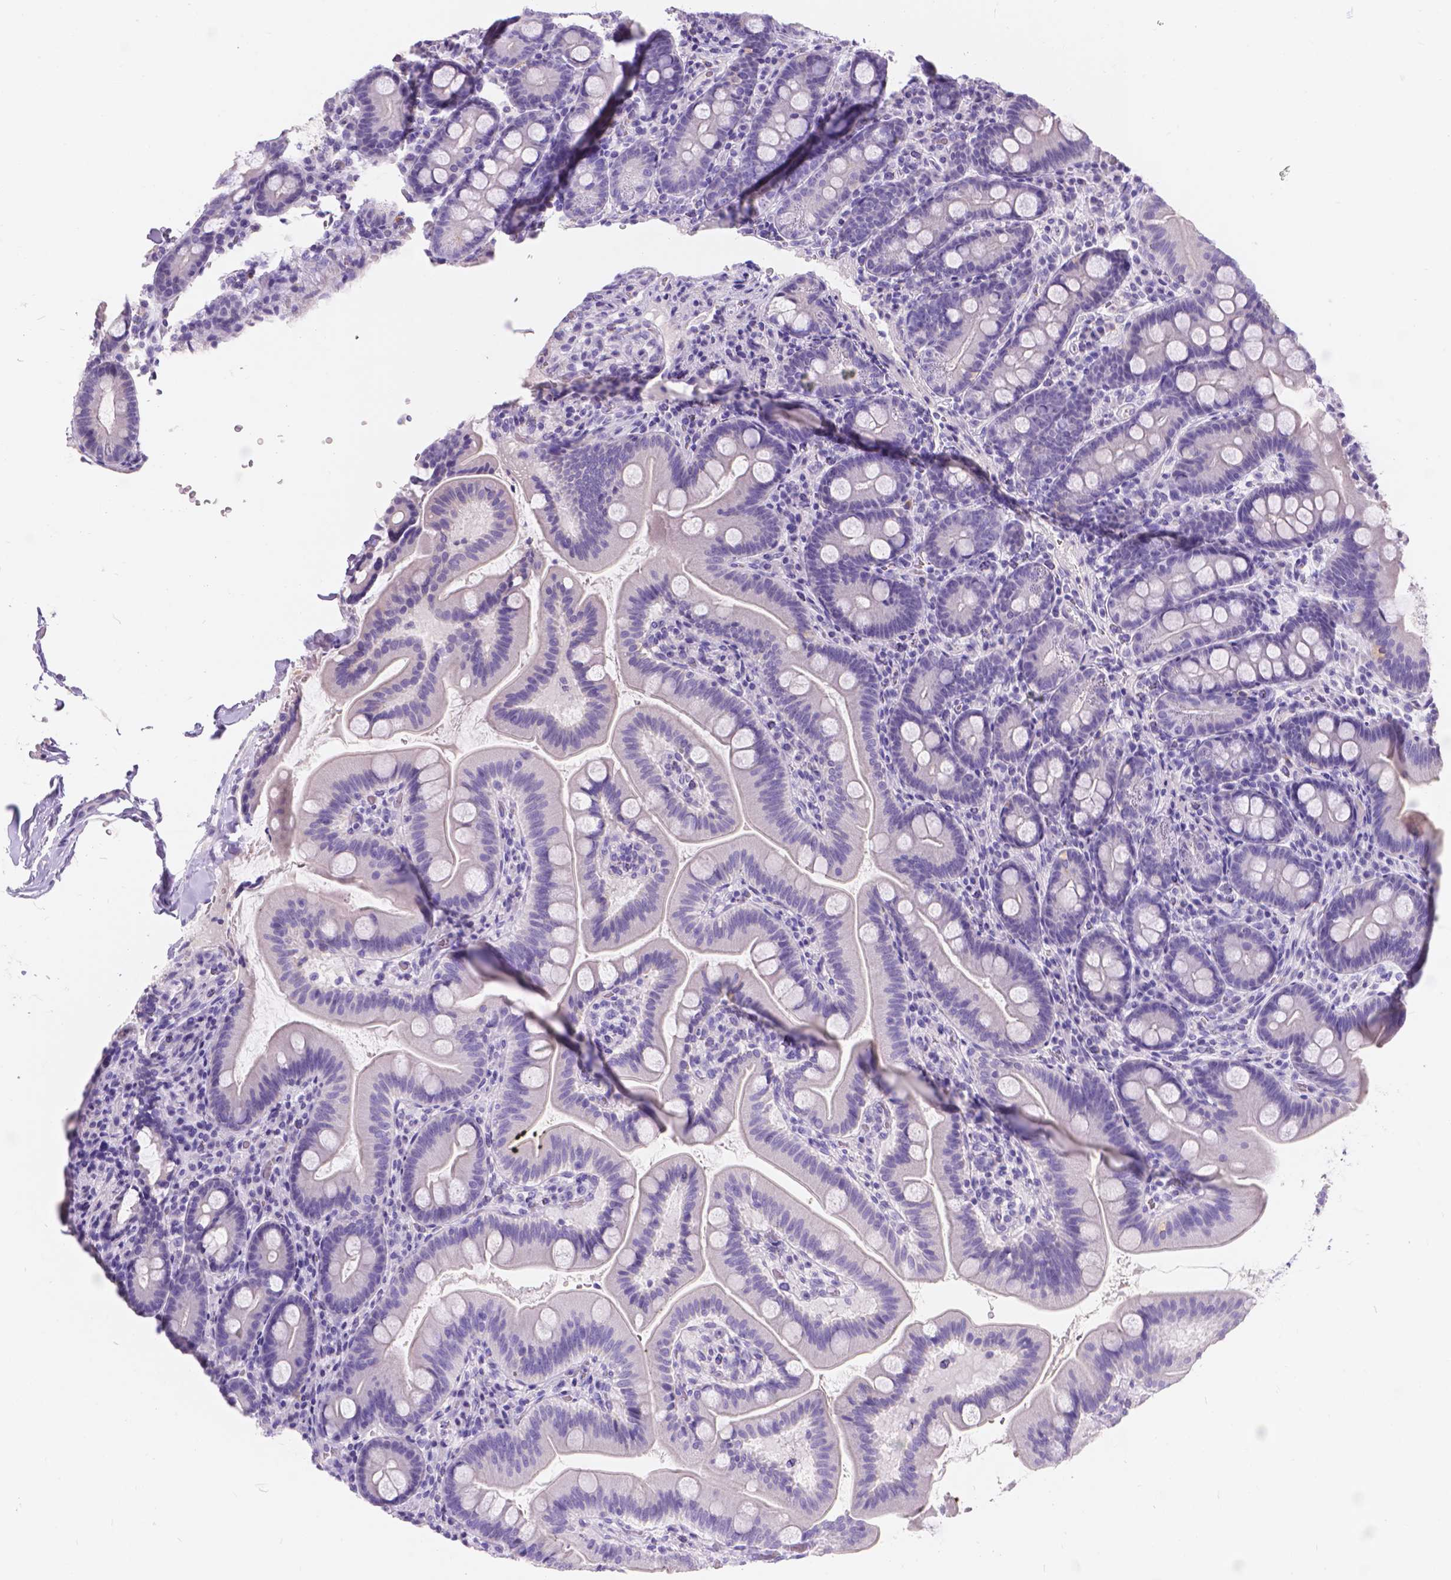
{"staining": {"intensity": "negative", "quantity": "none", "location": "none"}, "tissue": "duodenum", "cell_type": "Glandular cells", "image_type": "normal", "snomed": [{"axis": "morphology", "description": "Normal tissue, NOS"}, {"axis": "topography", "description": "Duodenum"}], "caption": "Glandular cells are negative for brown protein staining in normal duodenum.", "gene": "GNRHR", "patient": {"sex": "male", "age": 59}}